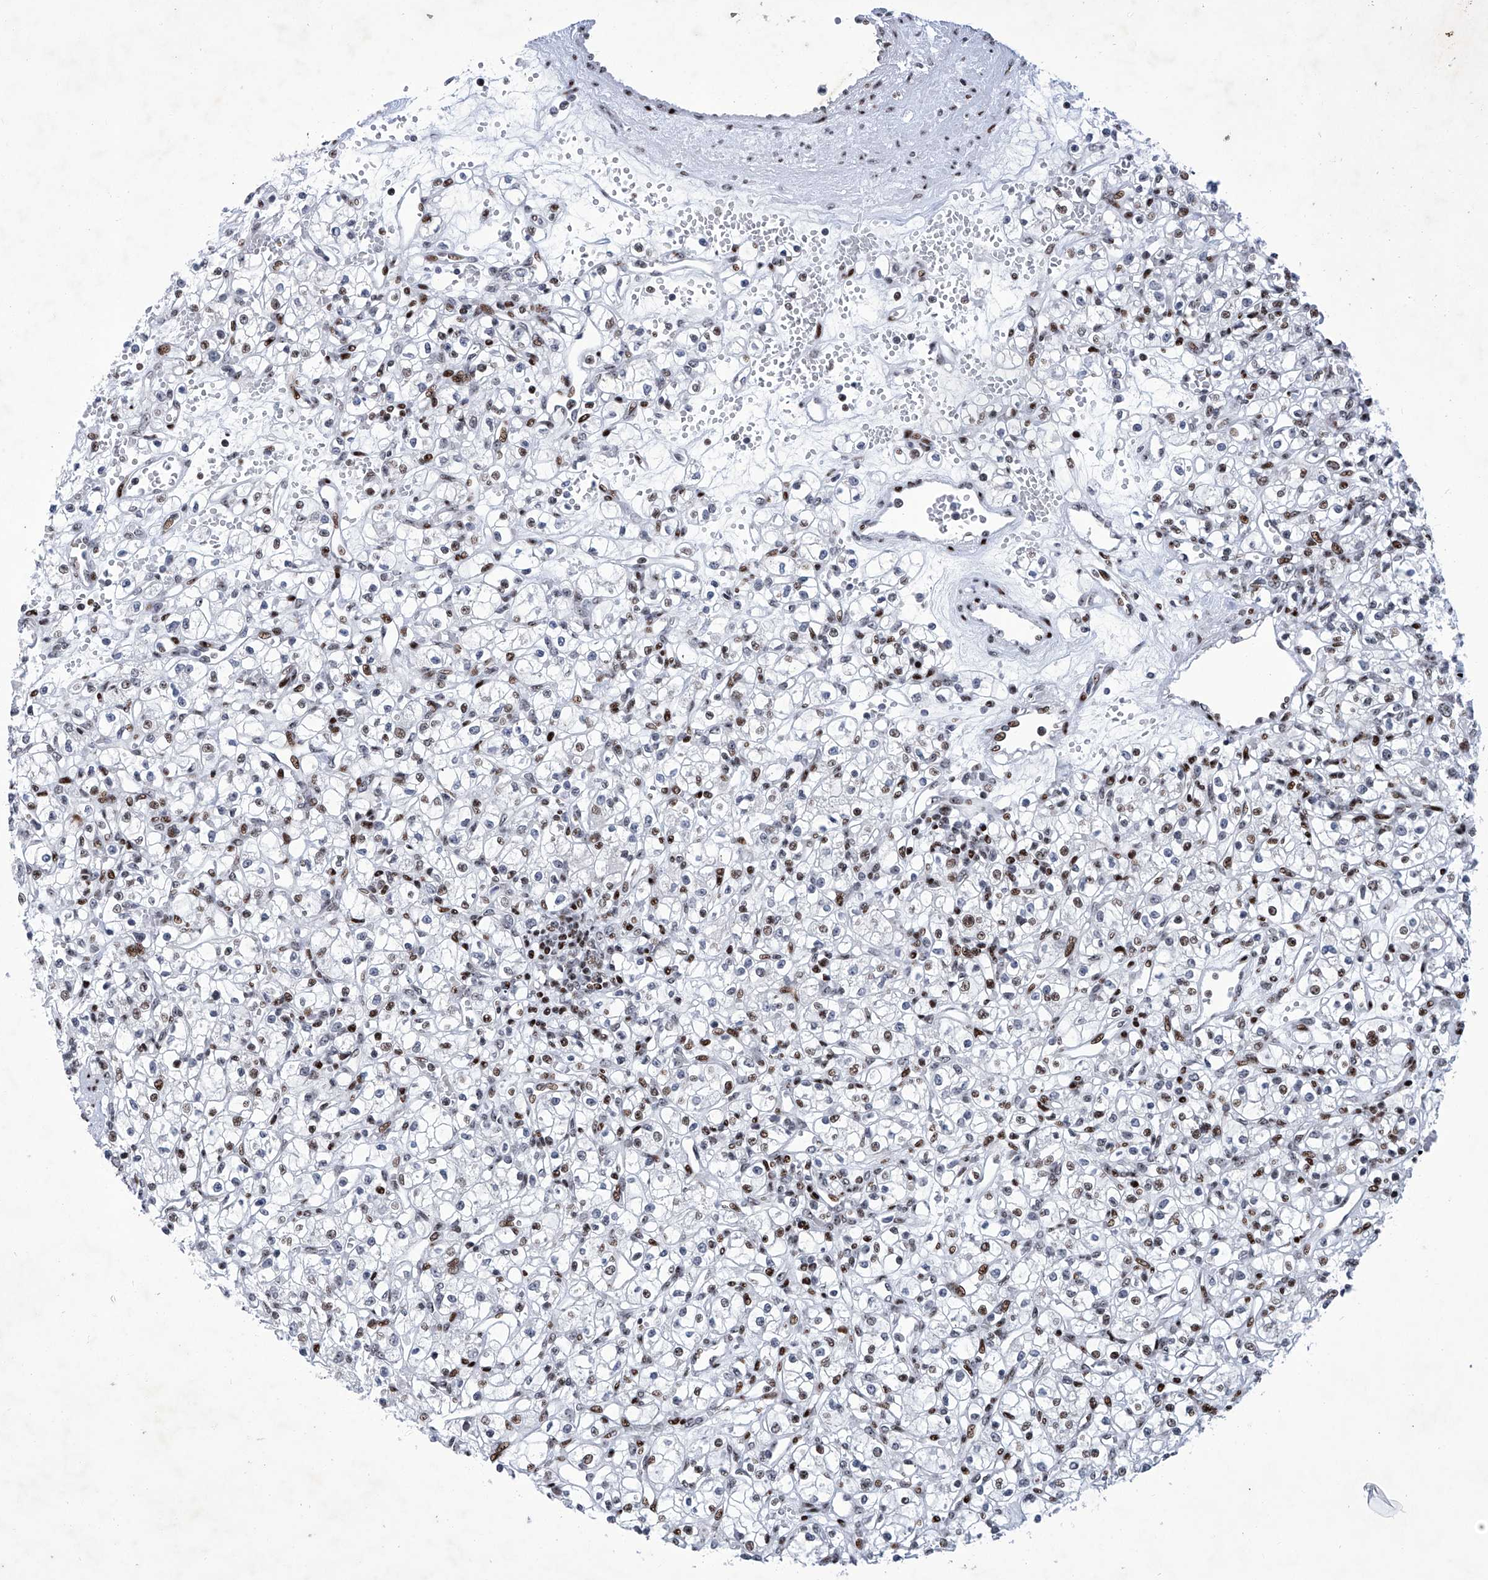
{"staining": {"intensity": "moderate", "quantity": "25%-75%", "location": "nuclear"}, "tissue": "renal cancer", "cell_type": "Tumor cells", "image_type": "cancer", "snomed": [{"axis": "morphology", "description": "Adenocarcinoma, NOS"}, {"axis": "topography", "description": "Kidney"}], "caption": "Immunohistochemical staining of renal cancer demonstrates medium levels of moderate nuclear staining in about 25%-75% of tumor cells.", "gene": "HEY2", "patient": {"sex": "female", "age": 59}}